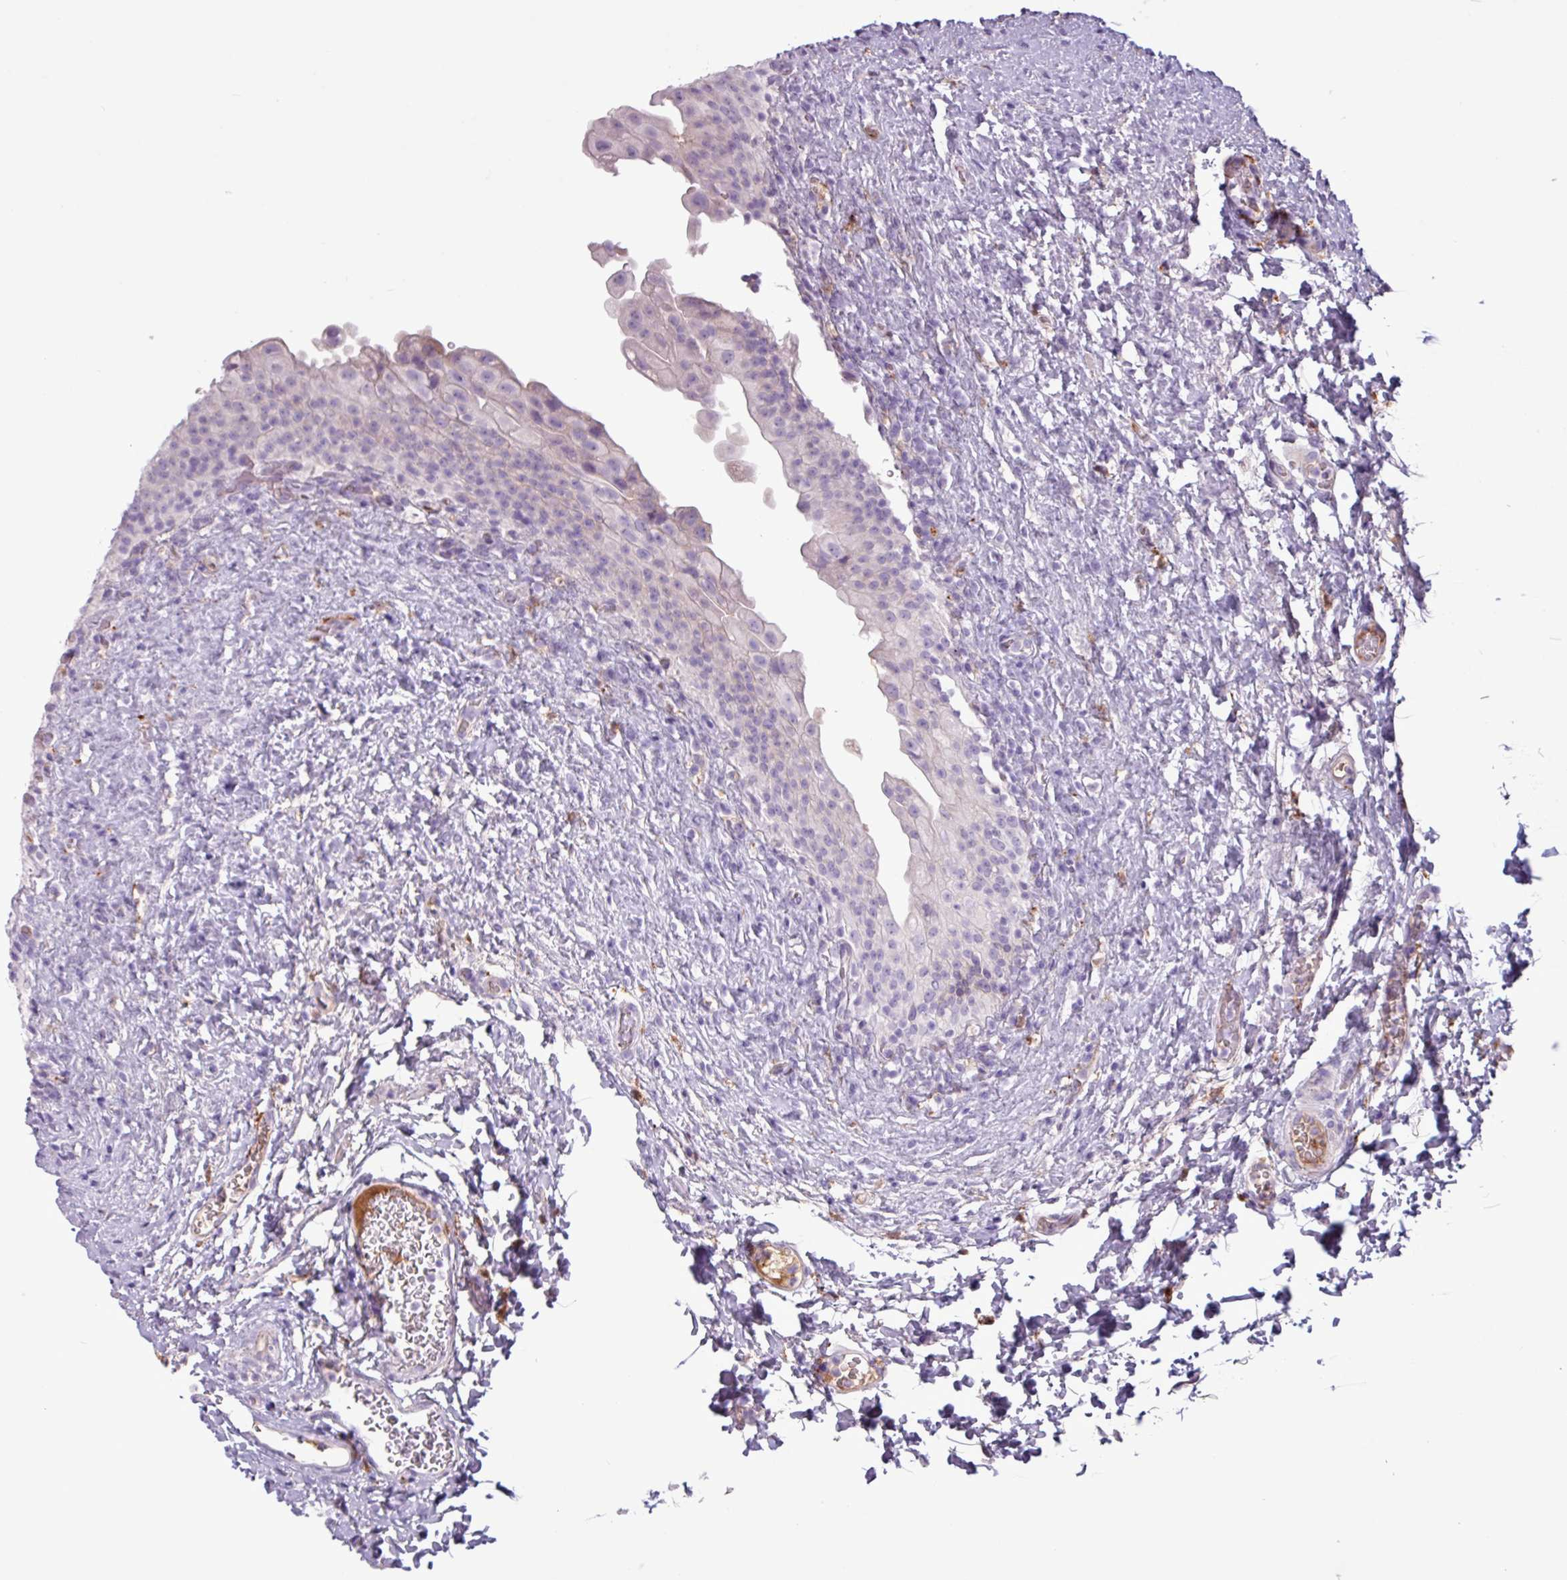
{"staining": {"intensity": "negative", "quantity": "none", "location": "none"}, "tissue": "urinary bladder", "cell_type": "Urothelial cells", "image_type": "normal", "snomed": [{"axis": "morphology", "description": "Normal tissue, NOS"}, {"axis": "topography", "description": "Urinary bladder"}], "caption": "A photomicrograph of urinary bladder stained for a protein reveals no brown staining in urothelial cells.", "gene": "C4A", "patient": {"sex": "female", "age": 27}}